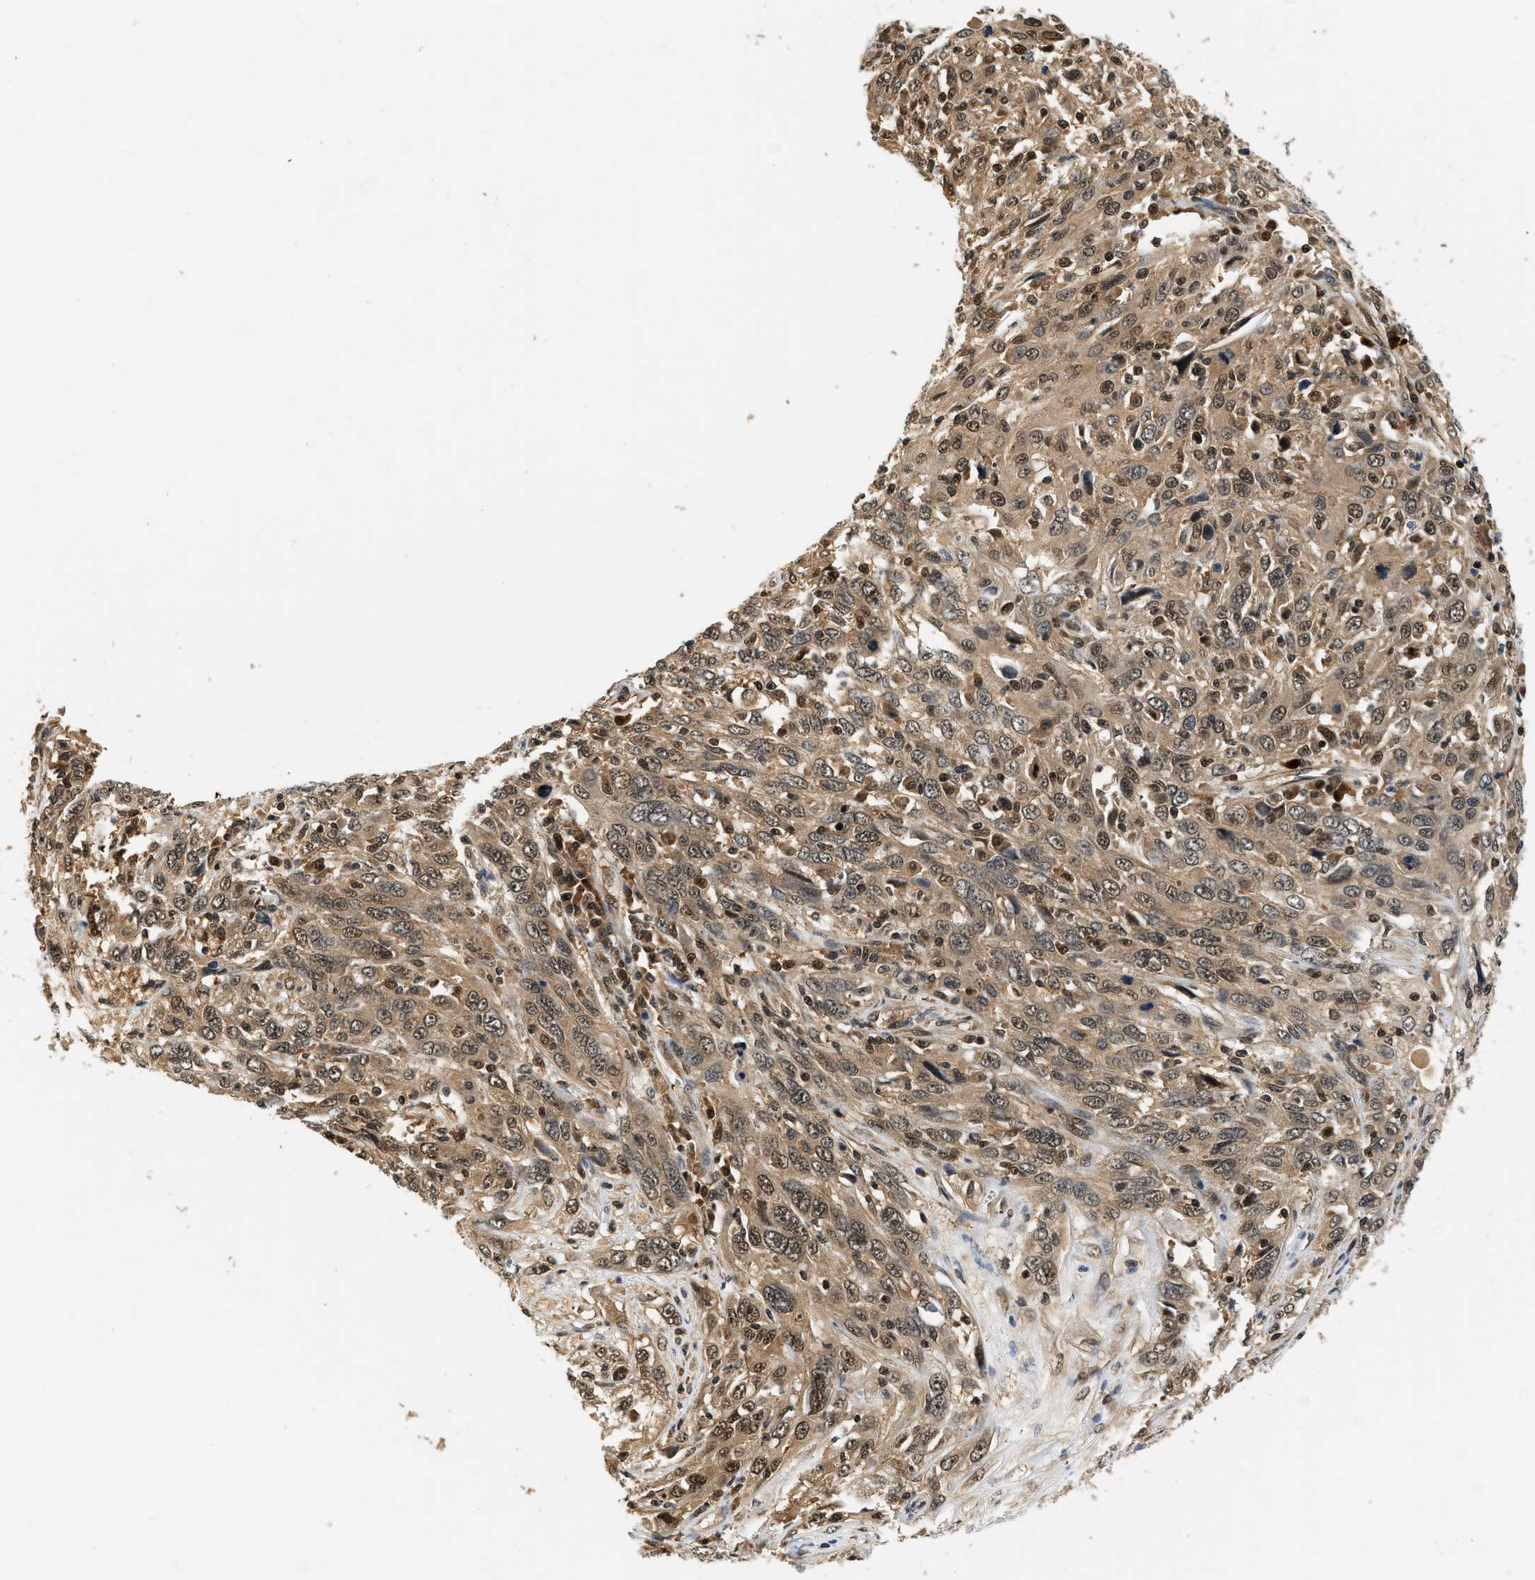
{"staining": {"intensity": "moderate", "quantity": ">75%", "location": "cytoplasmic/membranous,nuclear"}, "tissue": "cervical cancer", "cell_type": "Tumor cells", "image_type": "cancer", "snomed": [{"axis": "morphology", "description": "Squamous cell carcinoma, NOS"}, {"axis": "topography", "description": "Cervix"}], "caption": "There is medium levels of moderate cytoplasmic/membranous and nuclear positivity in tumor cells of squamous cell carcinoma (cervical), as demonstrated by immunohistochemical staining (brown color).", "gene": "PSMD3", "patient": {"sex": "female", "age": 46}}